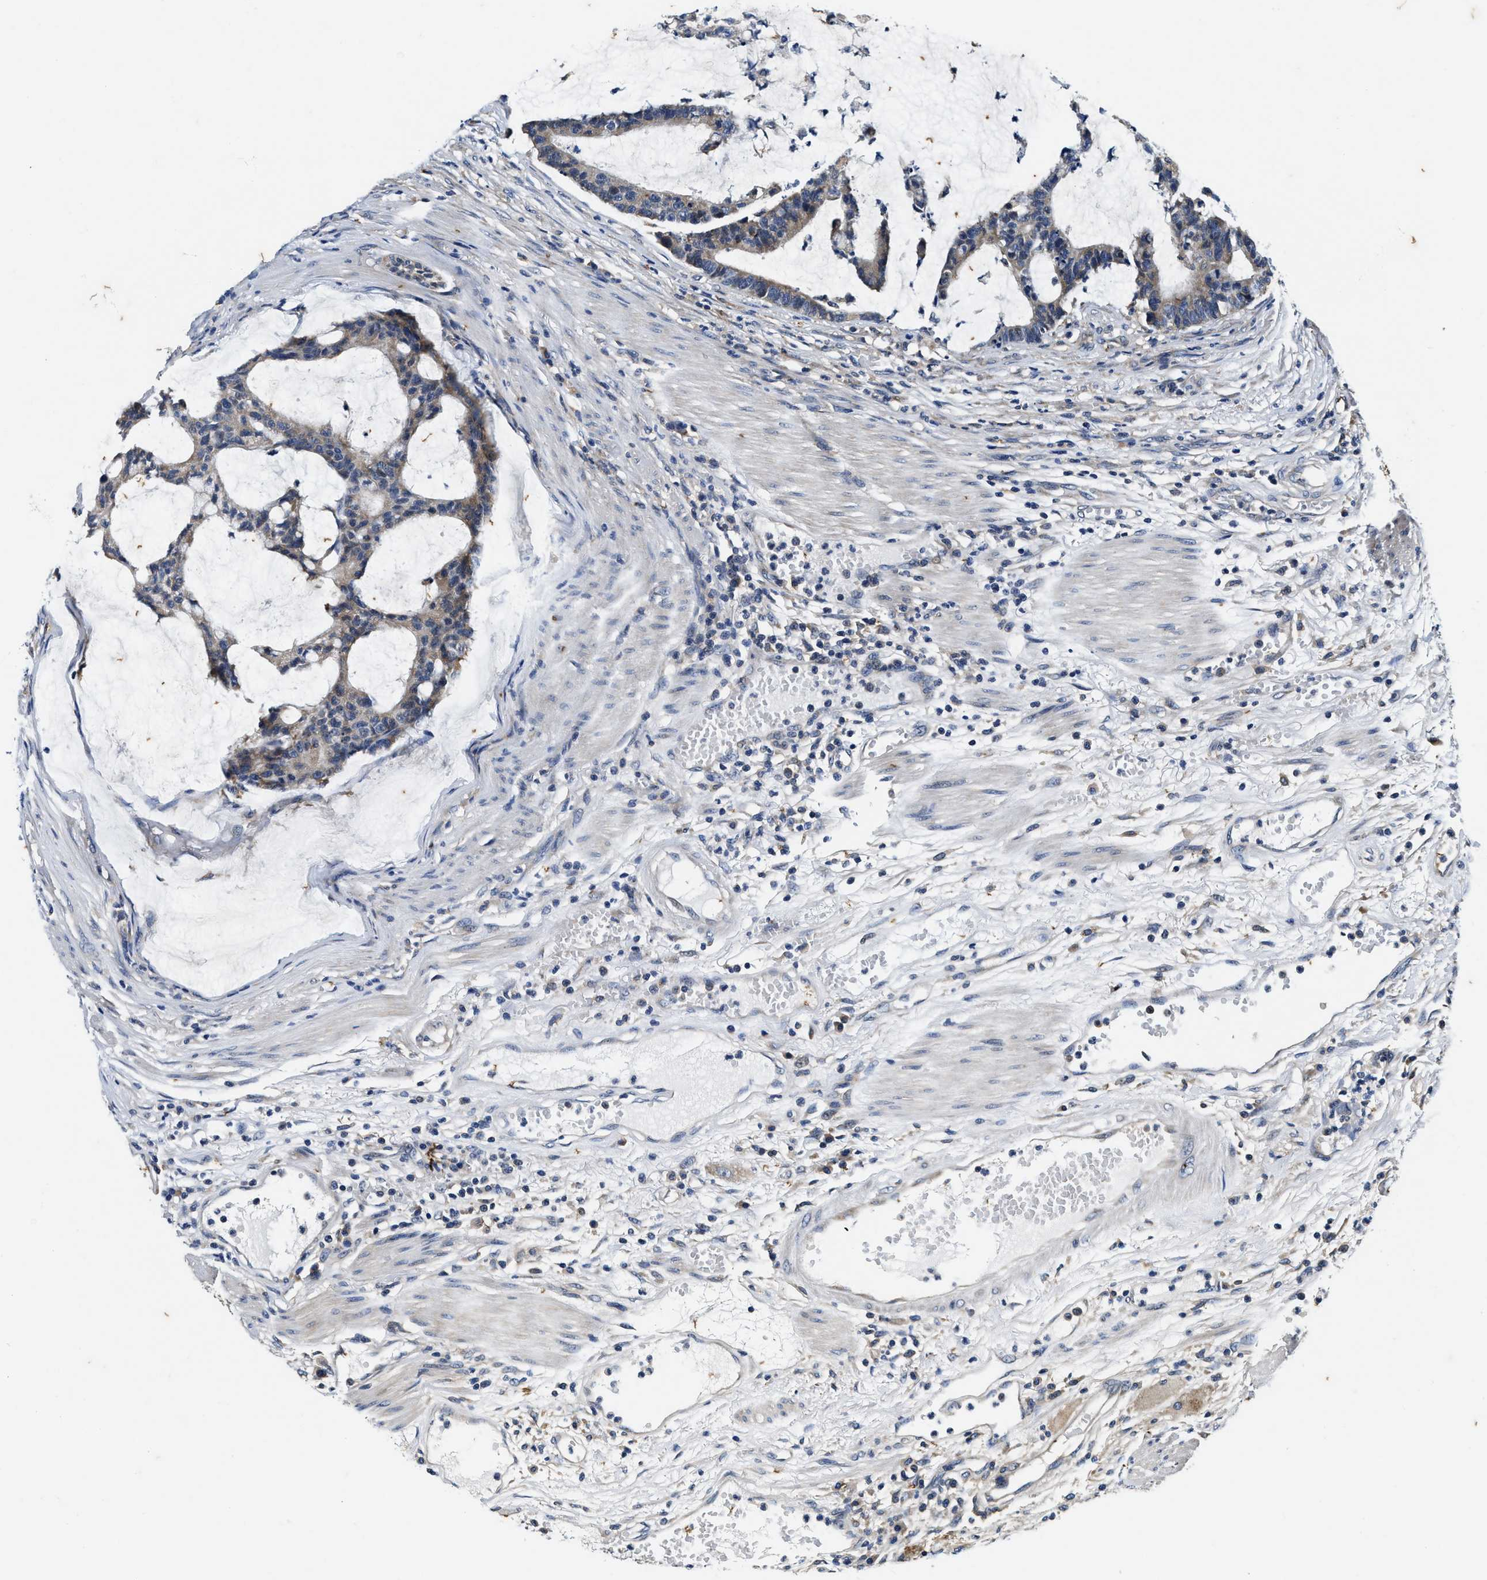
{"staining": {"intensity": "weak", "quantity": "<25%", "location": "cytoplasmic/membranous"}, "tissue": "colorectal cancer", "cell_type": "Tumor cells", "image_type": "cancer", "snomed": [{"axis": "morphology", "description": "Adenocarcinoma, NOS"}, {"axis": "topography", "description": "Colon"}], "caption": "This photomicrograph is of colorectal cancer (adenocarcinoma) stained with IHC to label a protein in brown with the nuclei are counter-stained blue. There is no positivity in tumor cells.", "gene": "PI4KB", "patient": {"sex": "female", "age": 84}}